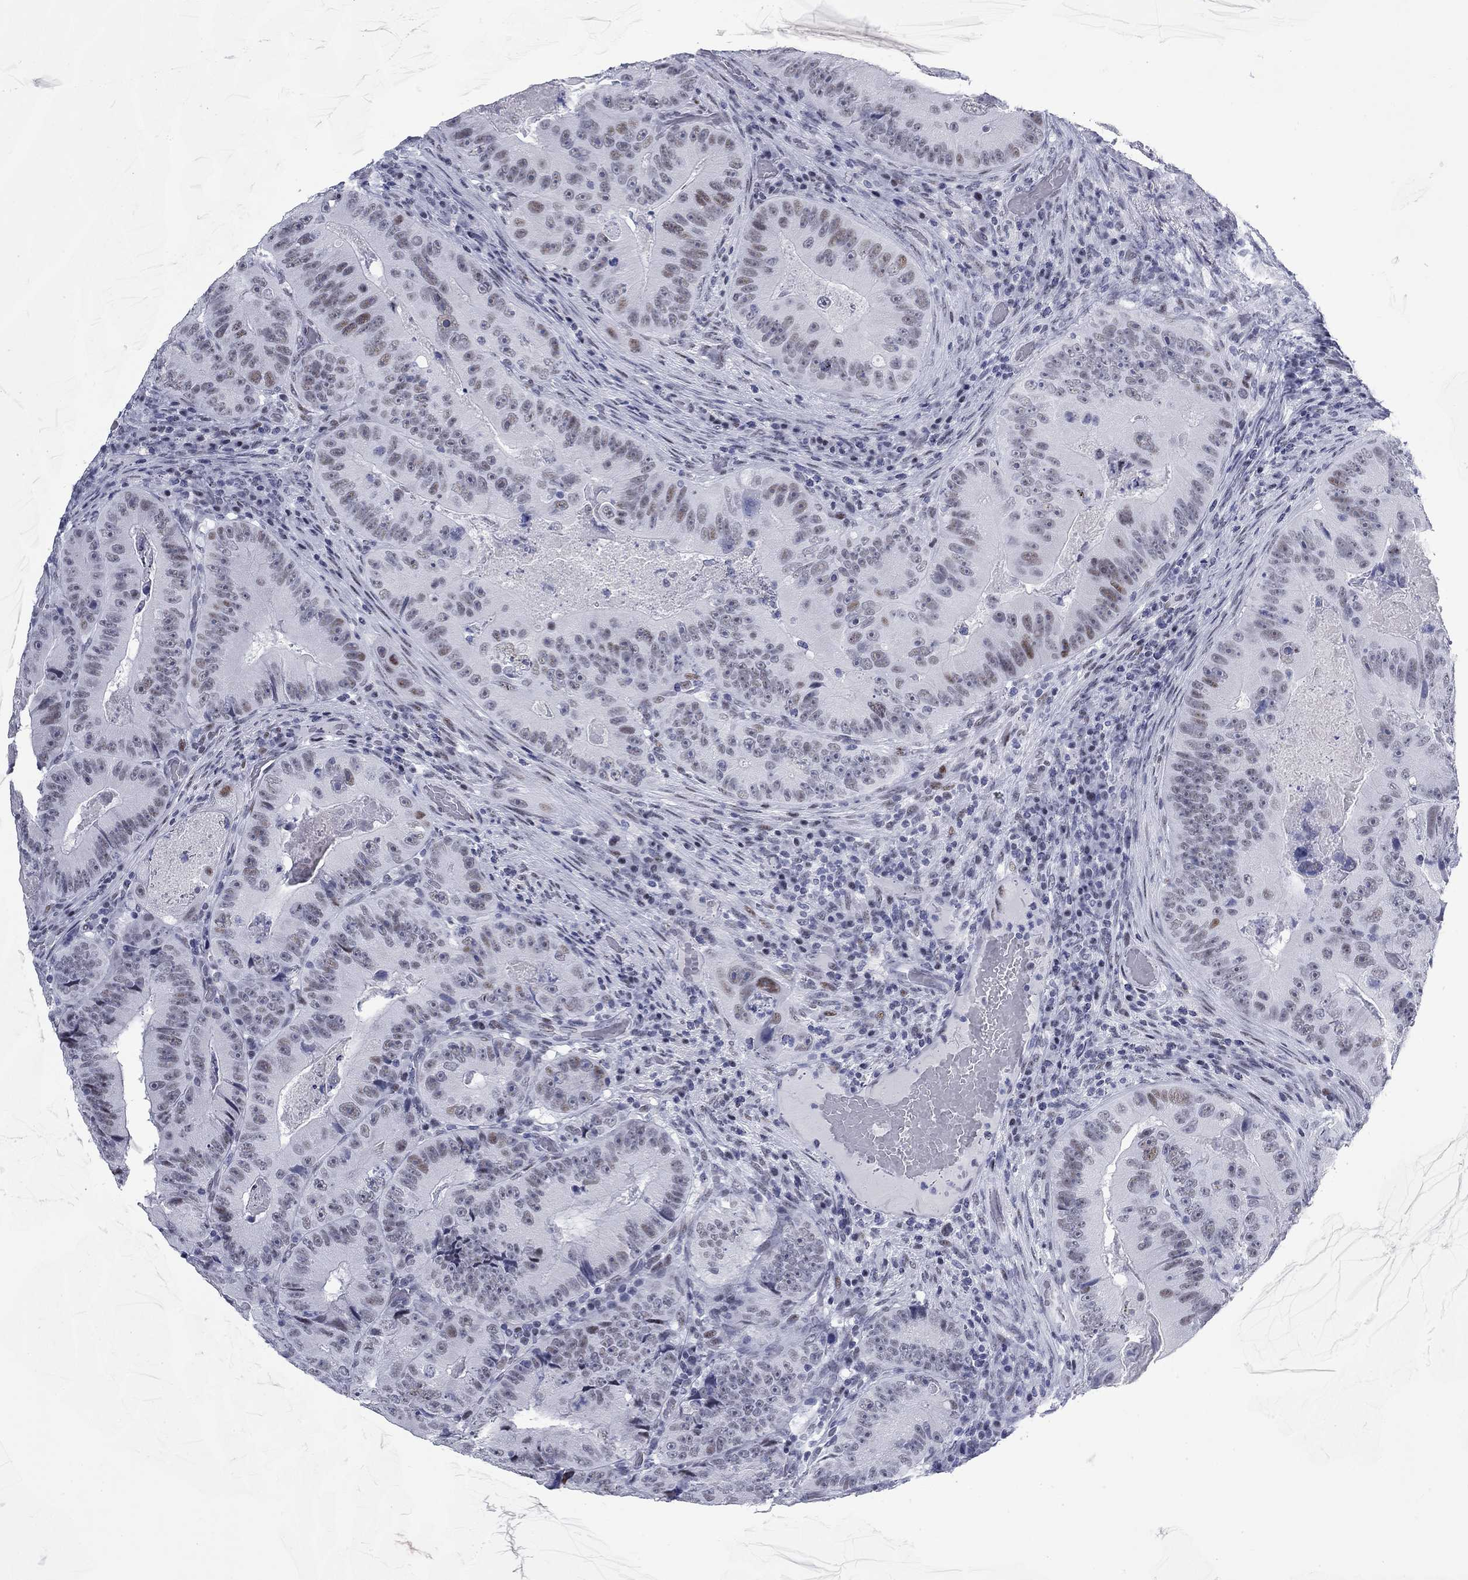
{"staining": {"intensity": "moderate", "quantity": "<25%", "location": "nuclear"}, "tissue": "colorectal cancer", "cell_type": "Tumor cells", "image_type": "cancer", "snomed": [{"axis": "morphology", "description": "Adenocarcinoma, NOS"}, {"axis": "topography", "description": "Colon"}], "caption": "High-magnification brightfield microscopy of colorectal cancer (adenocarcinoma) stained with DAB (3,3'-diaminobenzidine) (brown) and counterstained with hematoxylin (blue). tumor cells exhibit moderate nuclear staining is appreciated in approximately<25% of cells. Nuclei are stained in blue.", "gene": "ASF1B", "patient": {"sex": "female", "age": 86}}